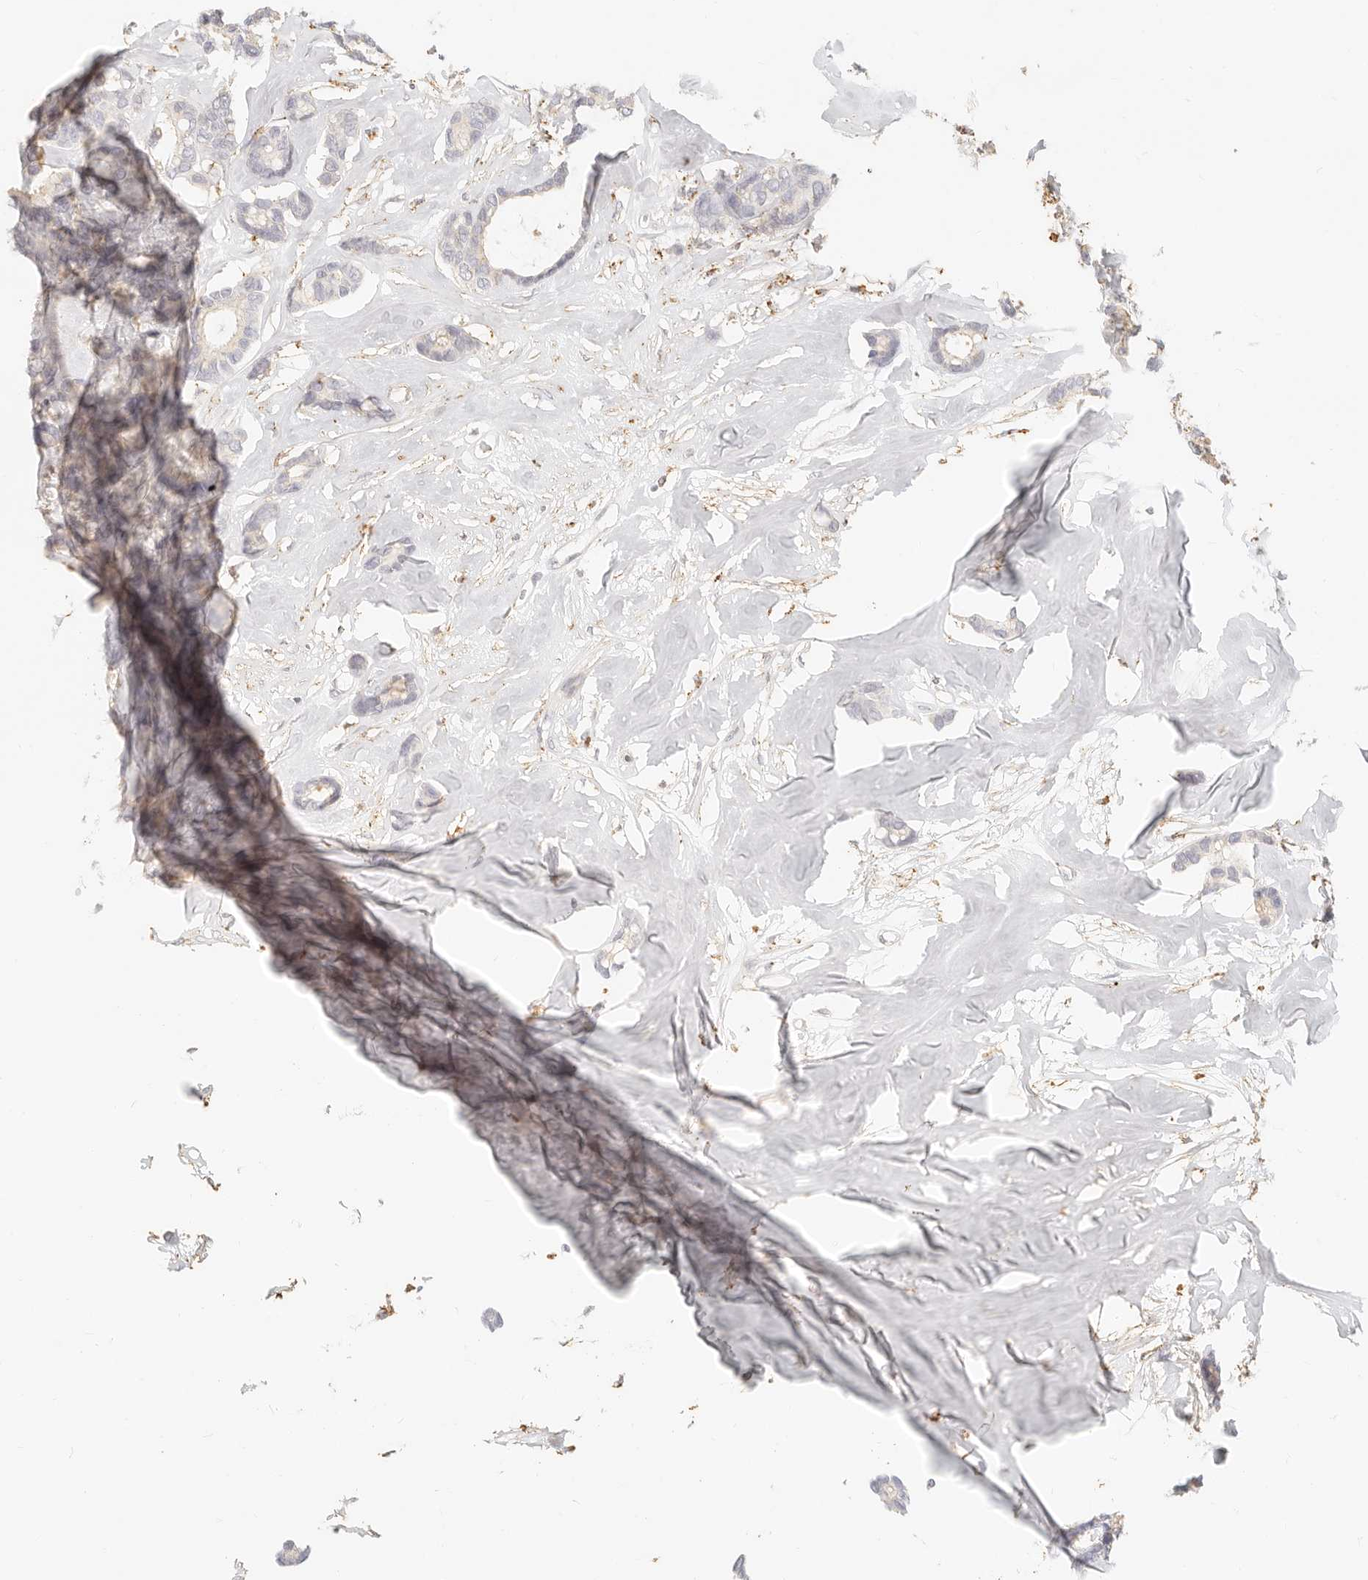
{"staining": {"intensity": "negative", "quantity": "none", "location": "none"}, "tissue": "breast cancer", "cell_type": "Tumor cells", "image_type": "cancer", "snomed": [{"axis": "morphology", "description": "Duct carcinoma"}, {"axis": "topography", "description": "Breast"}], "caption": "High power microscopy histopathology image of an immunohistochemistry (IHC) histopathology image of intraductal carcinoma (breast), revealing no significant staining in tumor cells.", "gene": "CNMD", "patient": {"sex": "female", "age": 87}}